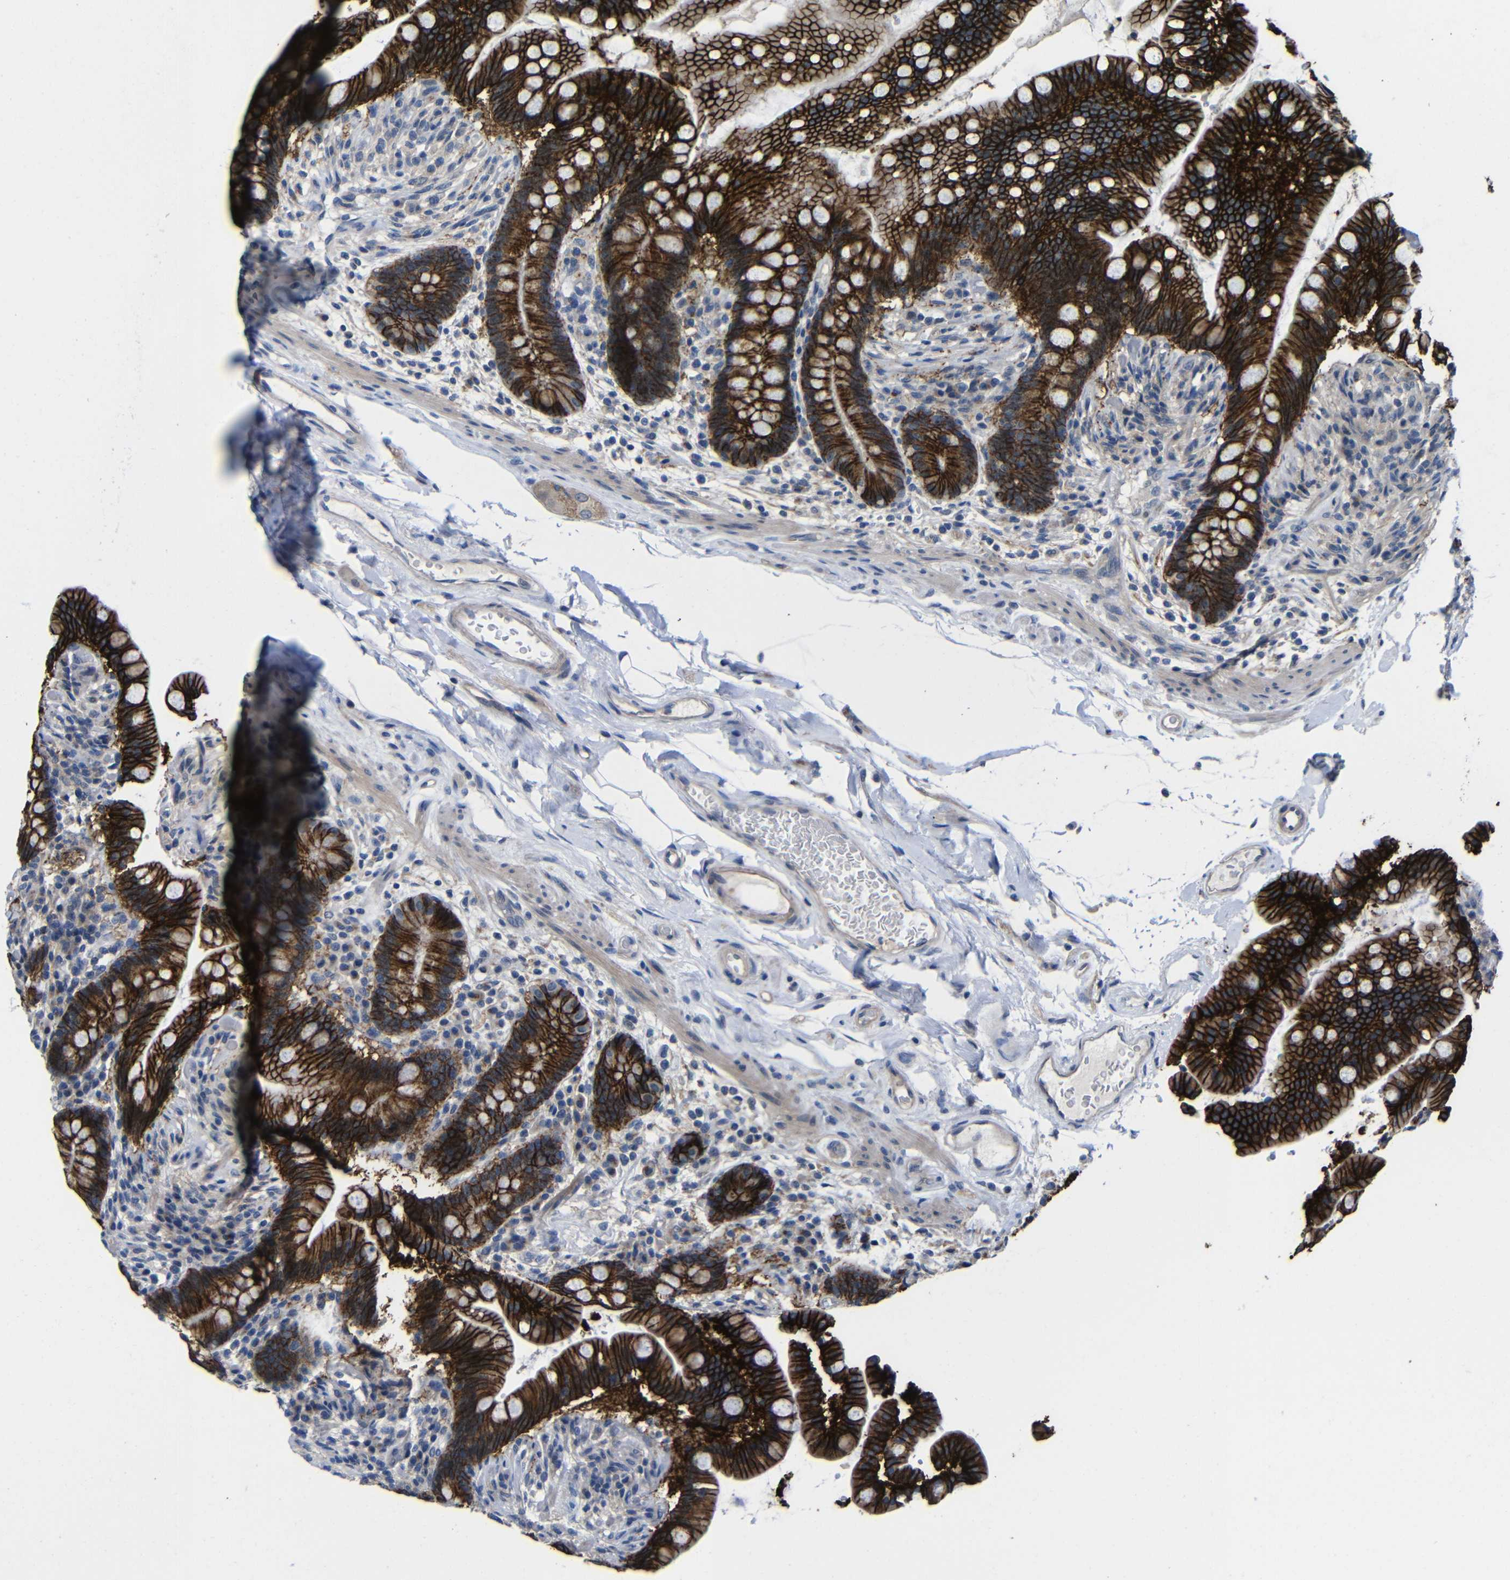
{"staining": {"intensity": "moderate", "quantity": ">75%", "location": "cytoplasmic/membranous"}, "tissue": "colon", "cell_type": "Endothelial cells", "image_type": "normal", "snomed": [{"axis": "morphology", "description": "Normal tissue, NOS"}, {"axis": "topography", "description": "Colon"}], "caption": "Moderate cytoplasmic/membranous protein expression is identified in about >75% of endothelial cells in colon. Immunohistochemistry (ihc) stains the protein in brown and the nuclei are stained blue.", "gene": "ZNF90", "patient": {"sex": "male", "age": 73}}